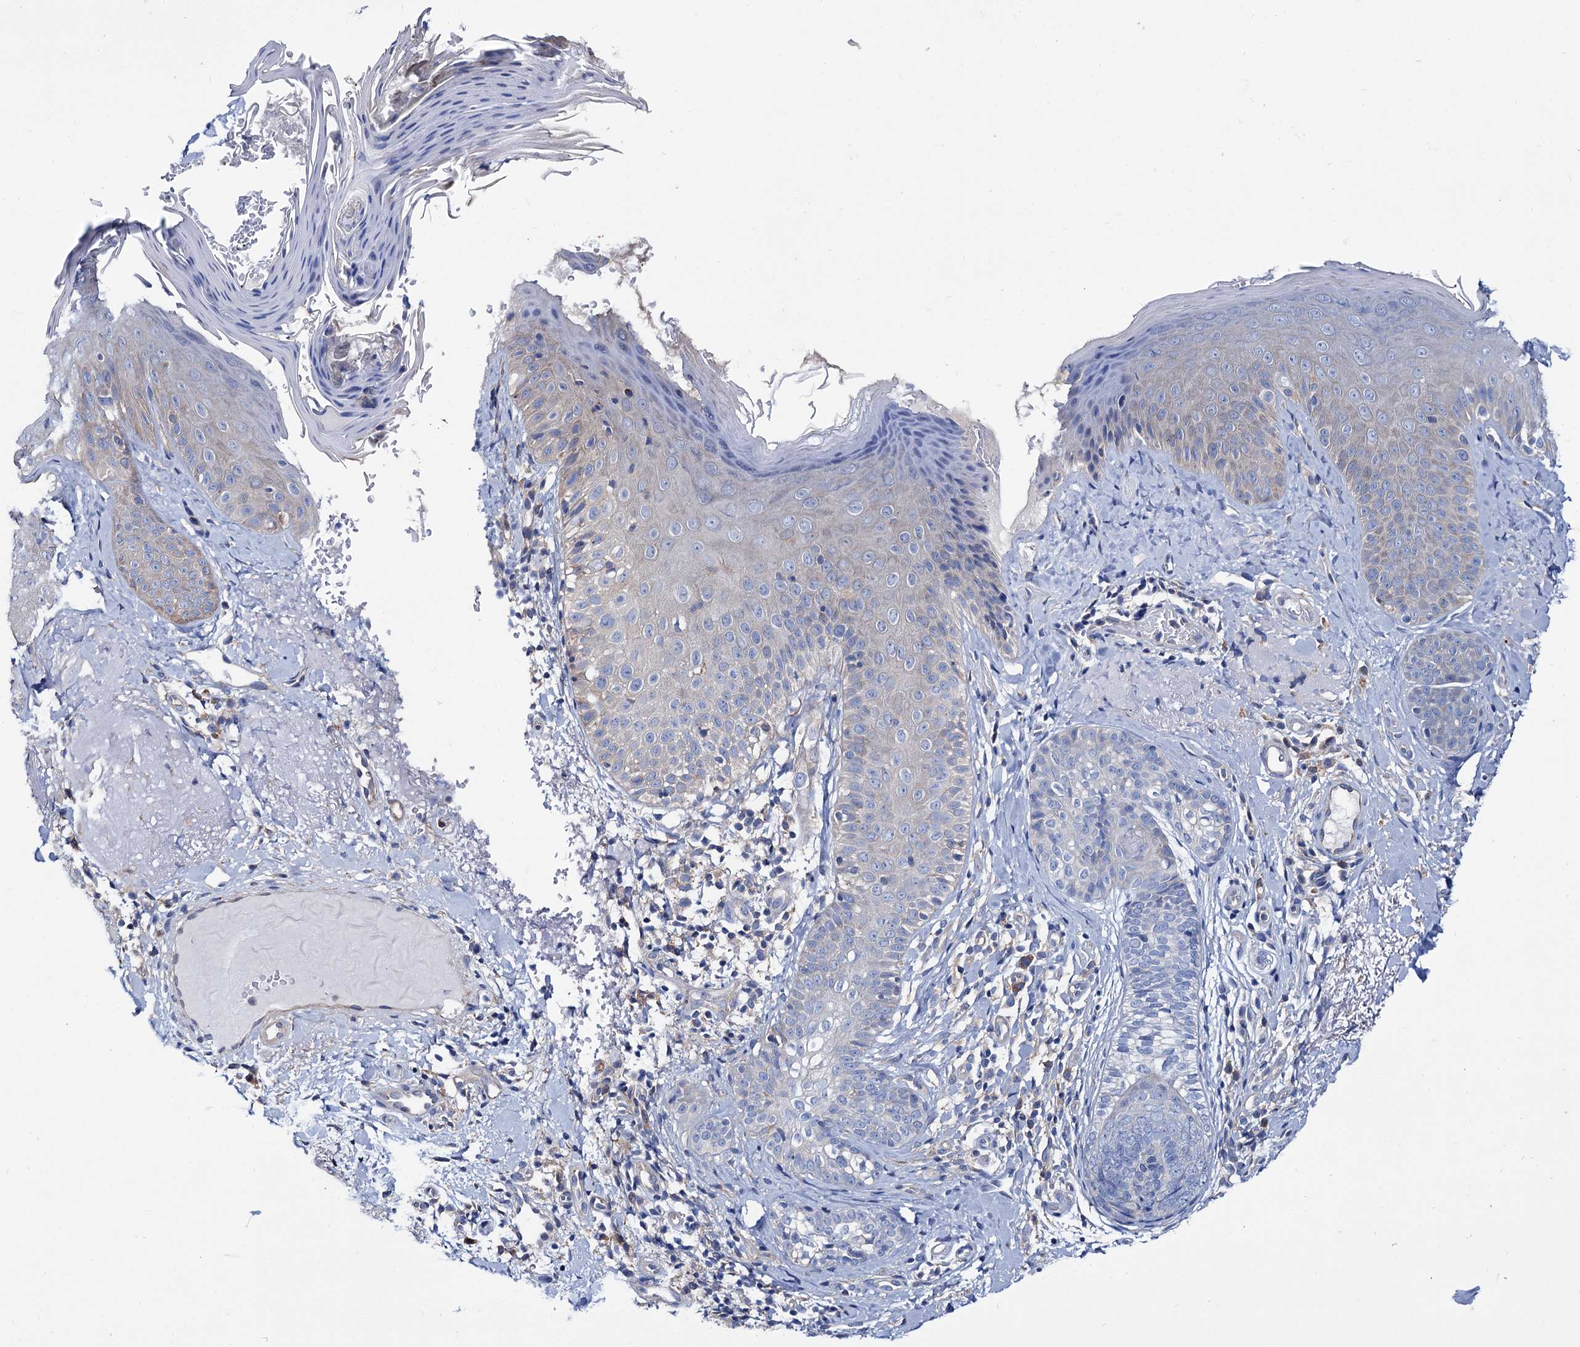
{"staining": {"intensity": "negative", "quantity": "none", "location": "none"}, "tissue": "skin", "cell_type": "Fibroblasts", "image_type": "normal", "snomed": [{"axis": "morphology", "description": "Normal tissue, NOS"}, {"axis": "topography", "description": "Skin"}], "caption": "Immunohistochemistry photomicrograph of benign human skin stained for a protein (brown), which displays no positivity in fibroblasts.", "gene": "TRIM55", "patient": {"sex": "male", "age": 57}}